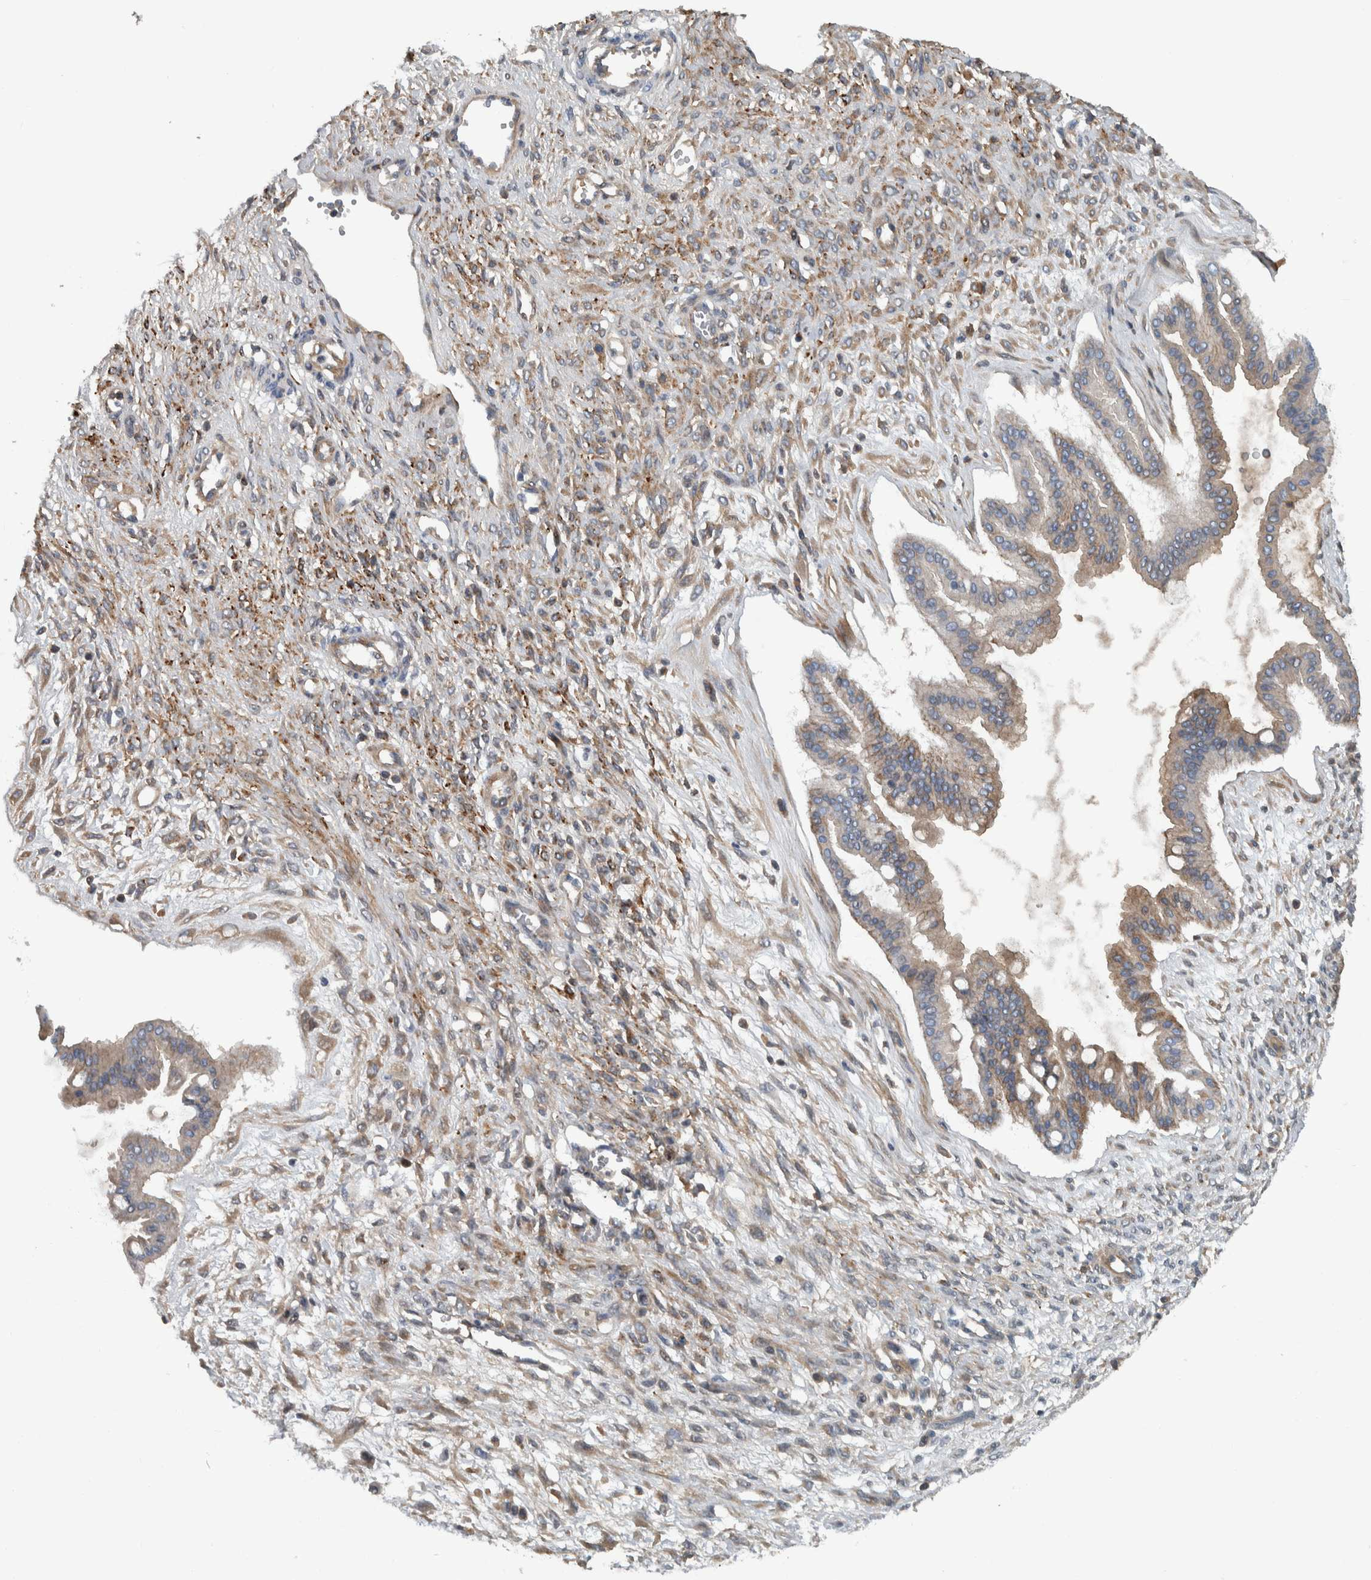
{"staining": {"intensity": "weak", "quantity": "25%-75%", "location": "cytoplasmic/membranous"}, "tissue": "ovarian cancer", "cell_type": "Tumor cells", "image_type": "cancer", "snomed": [{"axis": "morphology", "description": "Cystadenocarcinoma, mucinous, NOS"}, {"axis": "topography", "description": "Ovary"}], "caption": "Human mucinous cystadenocarcinoma (ovarian) stained with a brown dye displays weak cytoplasmic/membranous positive positivity in approximately 25%-75% of tumor cells.", "gene": "SERPINC1", "patient": {"sex": "female", "age": 73}}